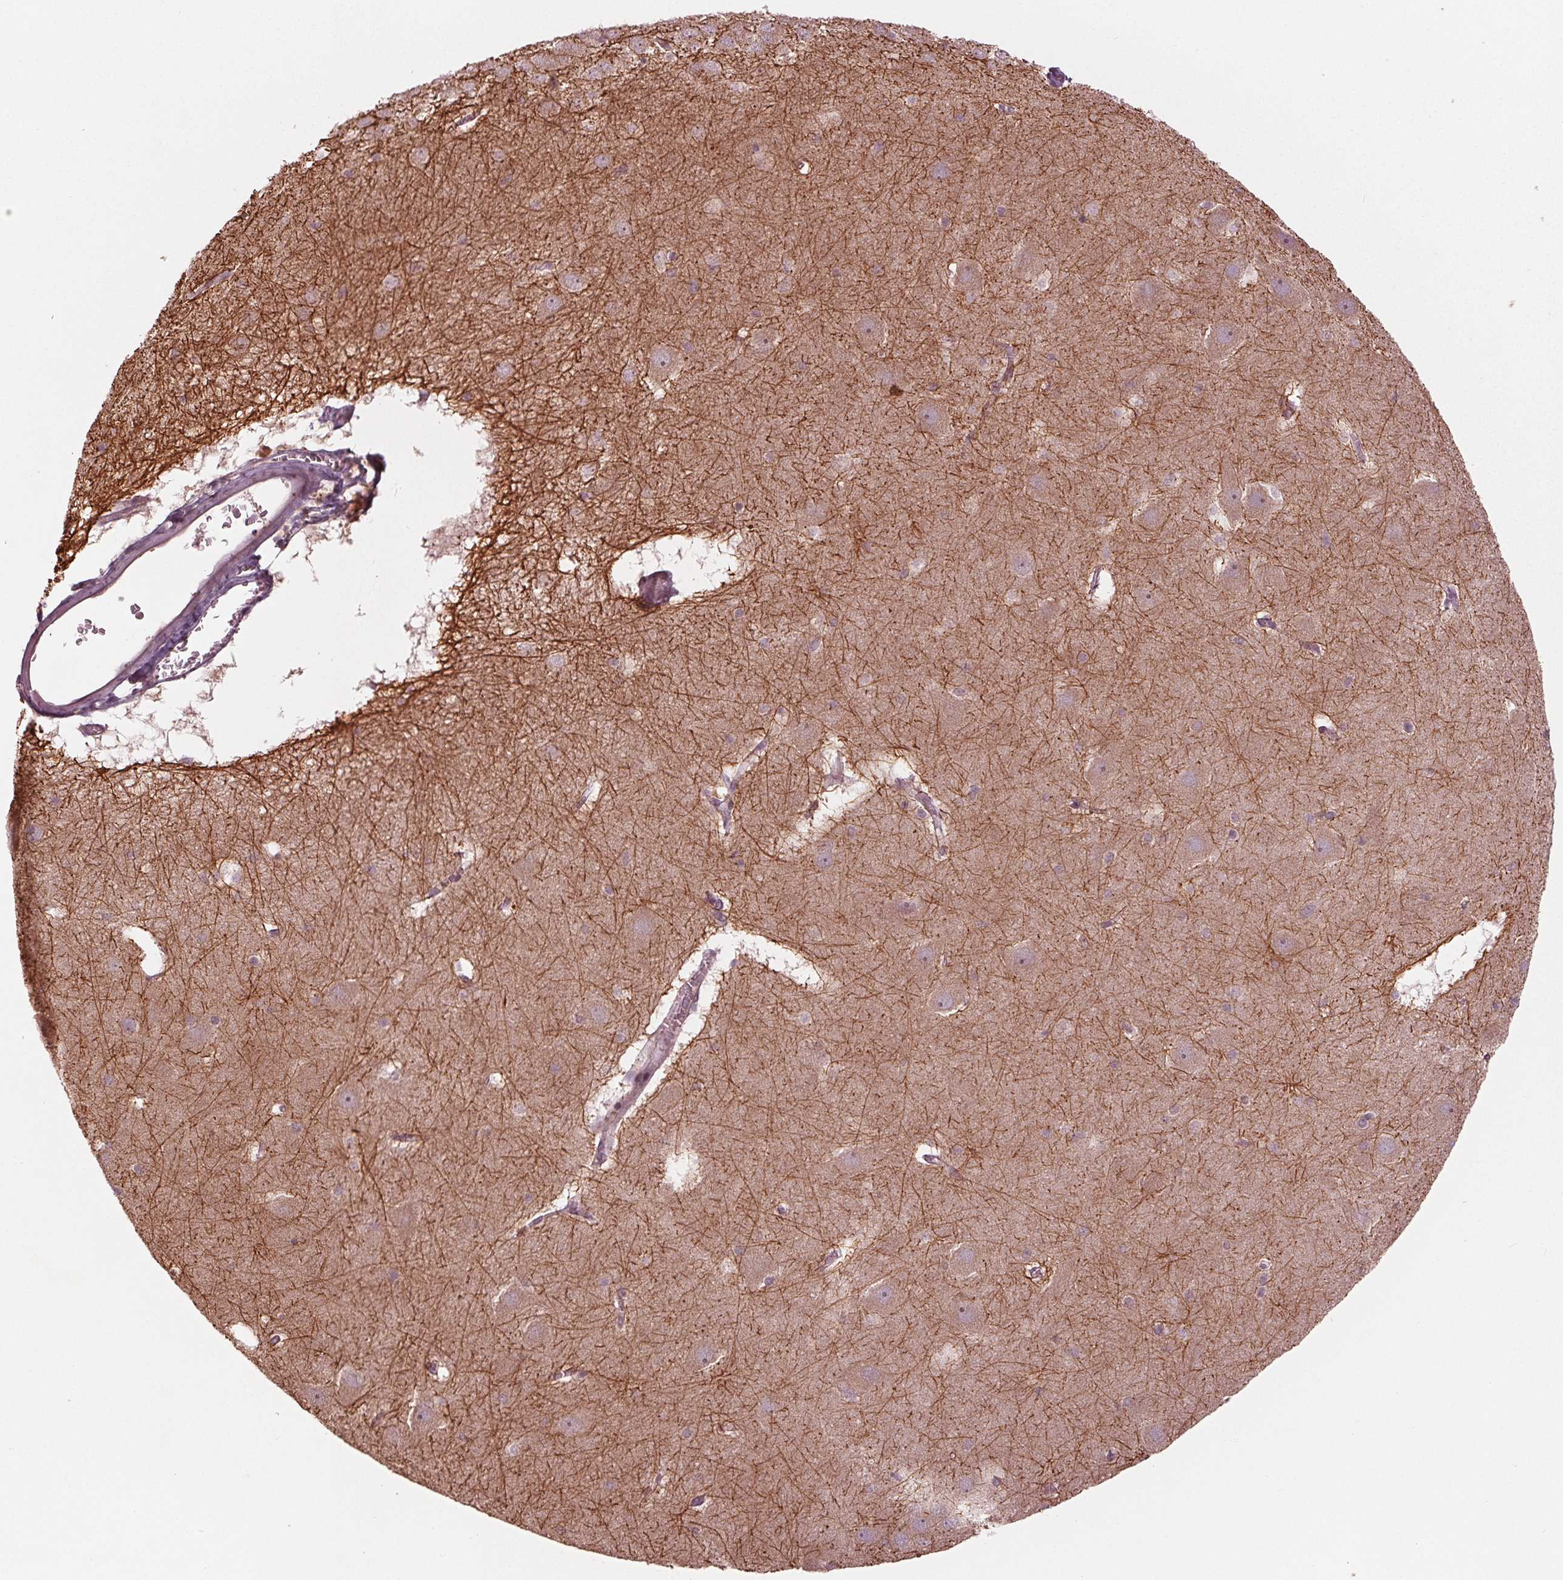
{"staining": {"intensity": "negative", "quantity": "none", "location": "none"}, "tissue": "hippocampus", "cell_type": "Glial cells", "image_type": "normal", "snomed": [{"axis": "morphology", "description": "Normal tissue, NOS"}, {"axis": "topography", "description": "Hippocampus"}], "caption": "This photomicrograph is of normal hippocampus stained with immunohistochemistry to label a protein in brown with the nuclei are counter-stained blue. There is no staining in glial cells. The staining was performed using DAB to visualize the protein expression in brown, while the nuclei were stained in blue with hematoxylin (Magnification: 20x).", "gene": "CMIP", "patient": {"sex": "male", "age": 45}}